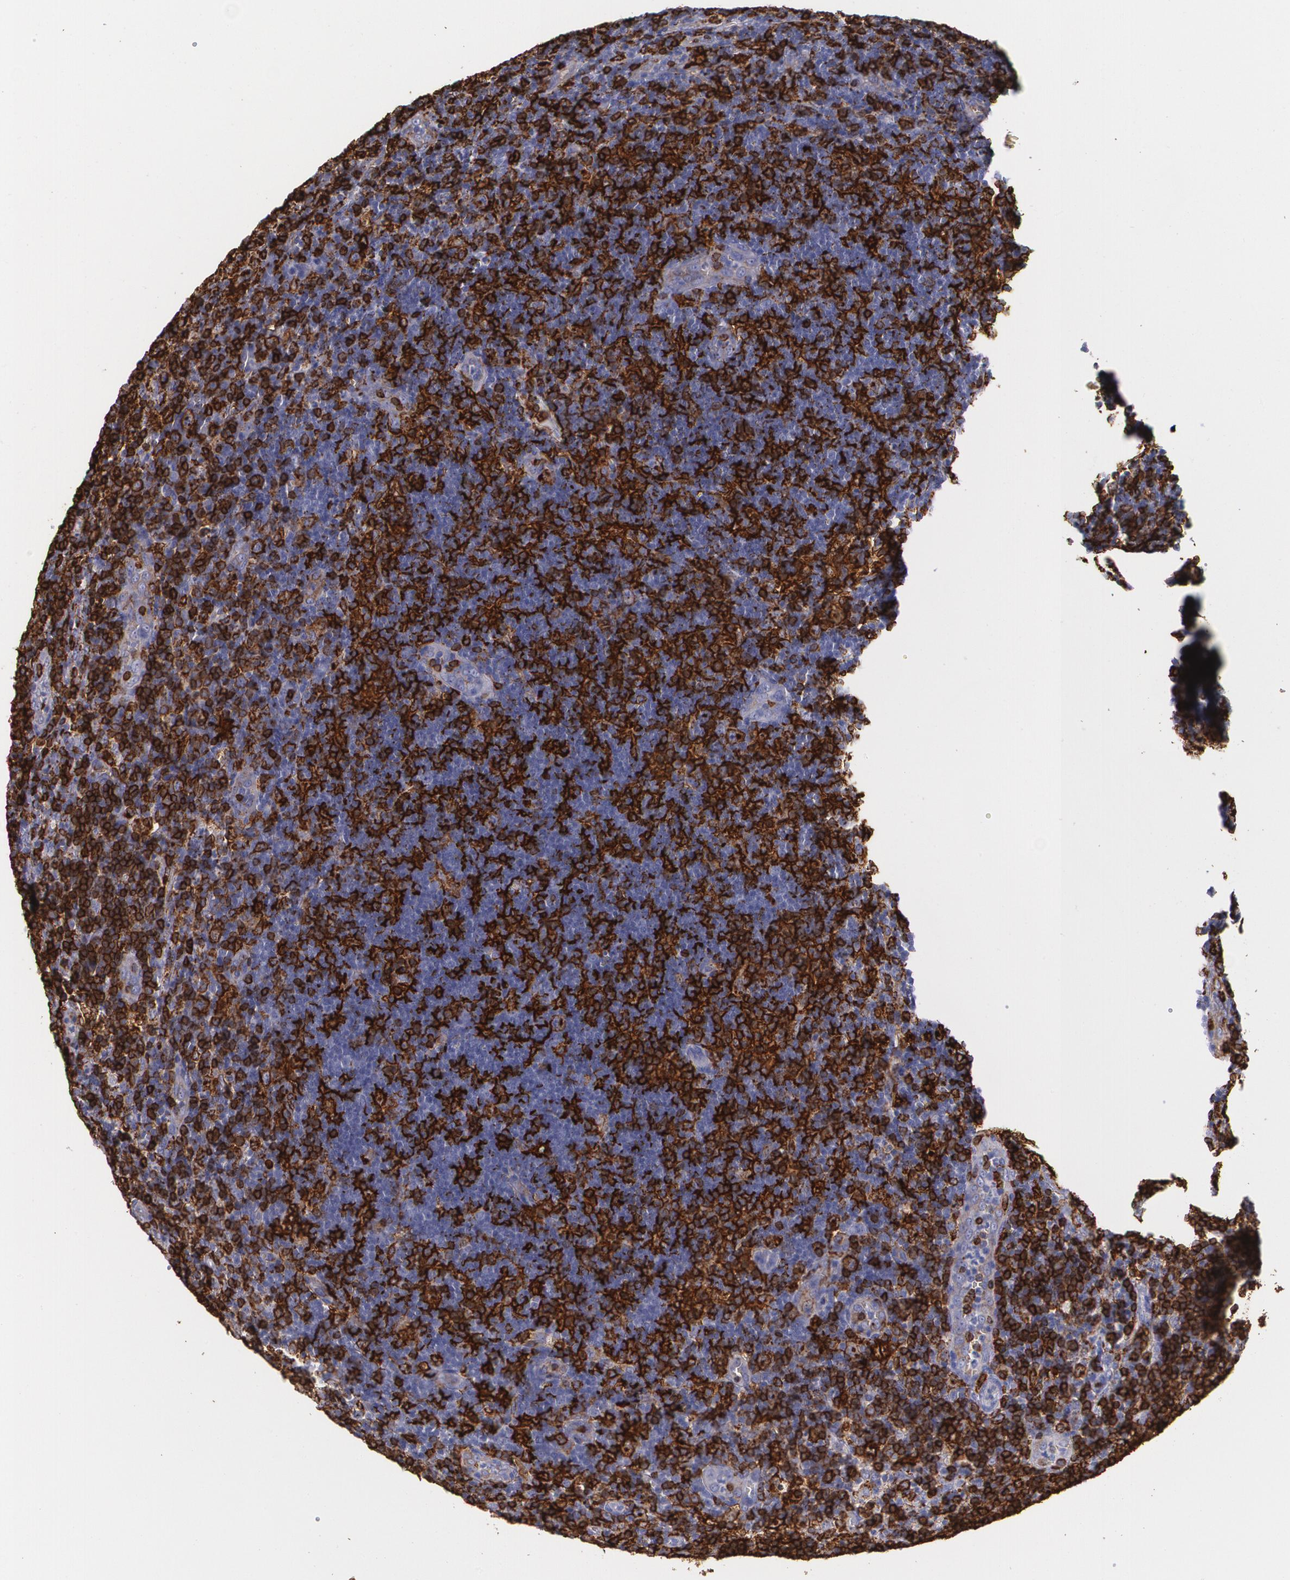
{"staining": {"intensity": "strong", "quantity": "25%-75%", "location": "cytoplasmic/membranous"}, "tissue": "lymph node", "cell_type": "Non-germinal center cells", "image_type": "normal", "snomed": [{"axis": "morphology", "description": "Normal tissue, NOS"}, {"axis": "morphology", "description": "Inflammation, NOS"}, {"axis": "topography", "description": "Lymph node"}, {"axis": "topography", "description": "Salivary gland"}], "caption": "Lymph node was stained to show a protein in brown. There is high levels of strong cytoplasmic/membranous staining in about 25%-75% of non-germinal center cells. The staining is performed using DAB (3,3'-diaminobenzidine) brown chromogen to label protein expression. The nuclei are counter-stained blue using hematoxylin.", "gene": "HLA", "patient": {"sex": "male", "age": 3}}